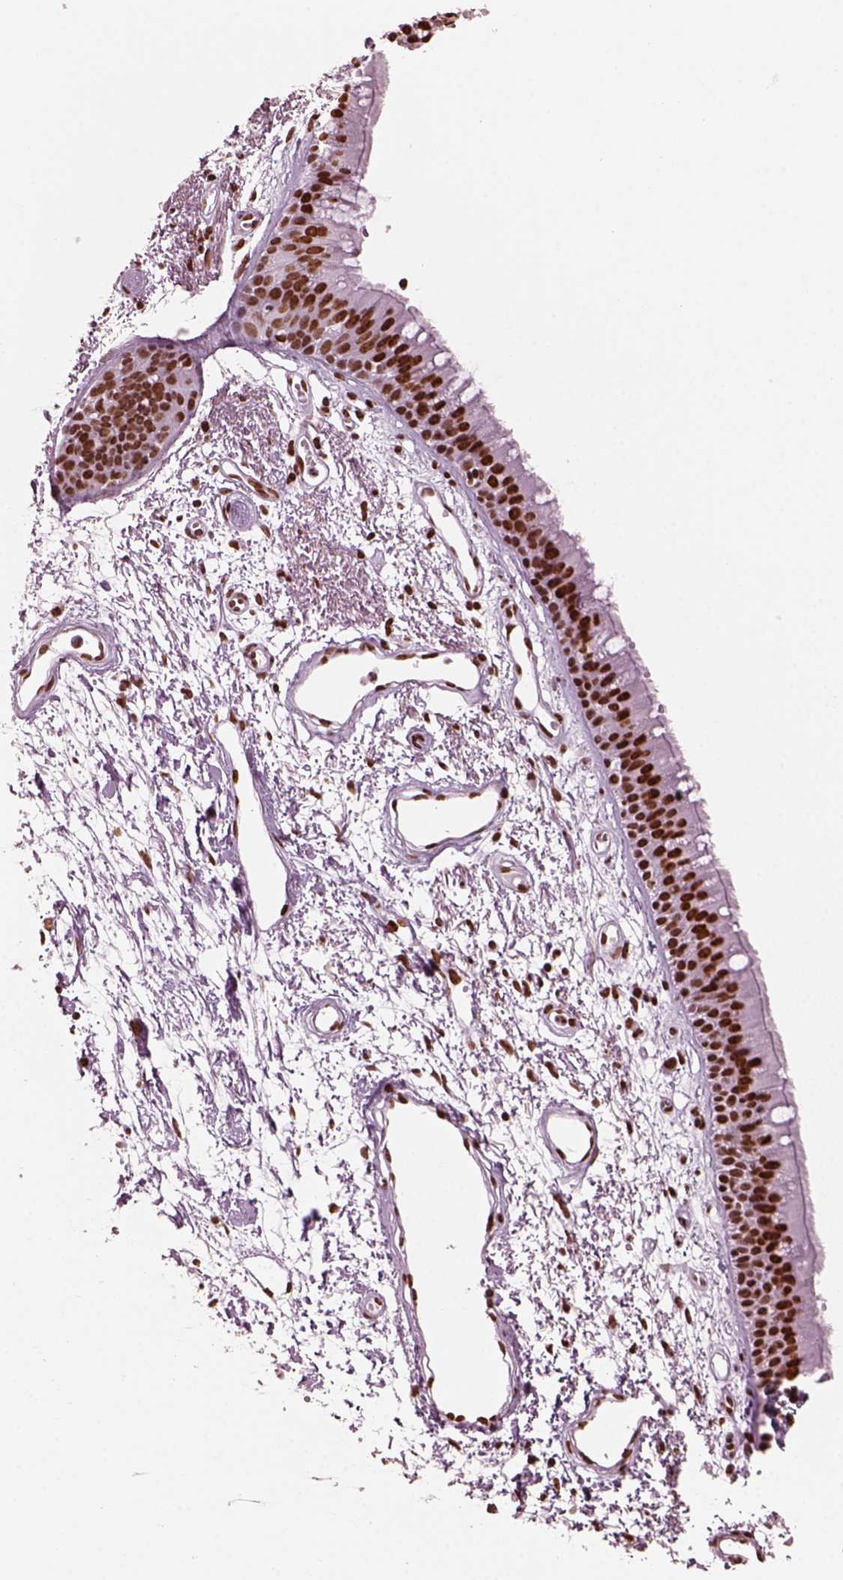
{"staining": {"intensity": "strong", "quantity": ">75%", "location": "nuclear"}, "tissue": "bronchus", "cell_type": "Respiratory epithelial cells", "image_type": "normal", "snomed": [{"axis": "morphology", "description": "Normal tissue, NOS"}, {"axis": "morphology", "description": "Squamous cell carcinoma, NOS"}, {"axis": "topography", "description": "Cartilage tissue"}, {"axis": "topography", "description": "Bronchus"}, {"axis": "topography", "description": "Lung"}], "caption": "Strong nuclear expression for a protein is present in about >75% of respiratory epithelial cells of benign bronchus using IHC.", "gene": "CBFA2T3", "patient": {"sex": "male", "age": 66}}